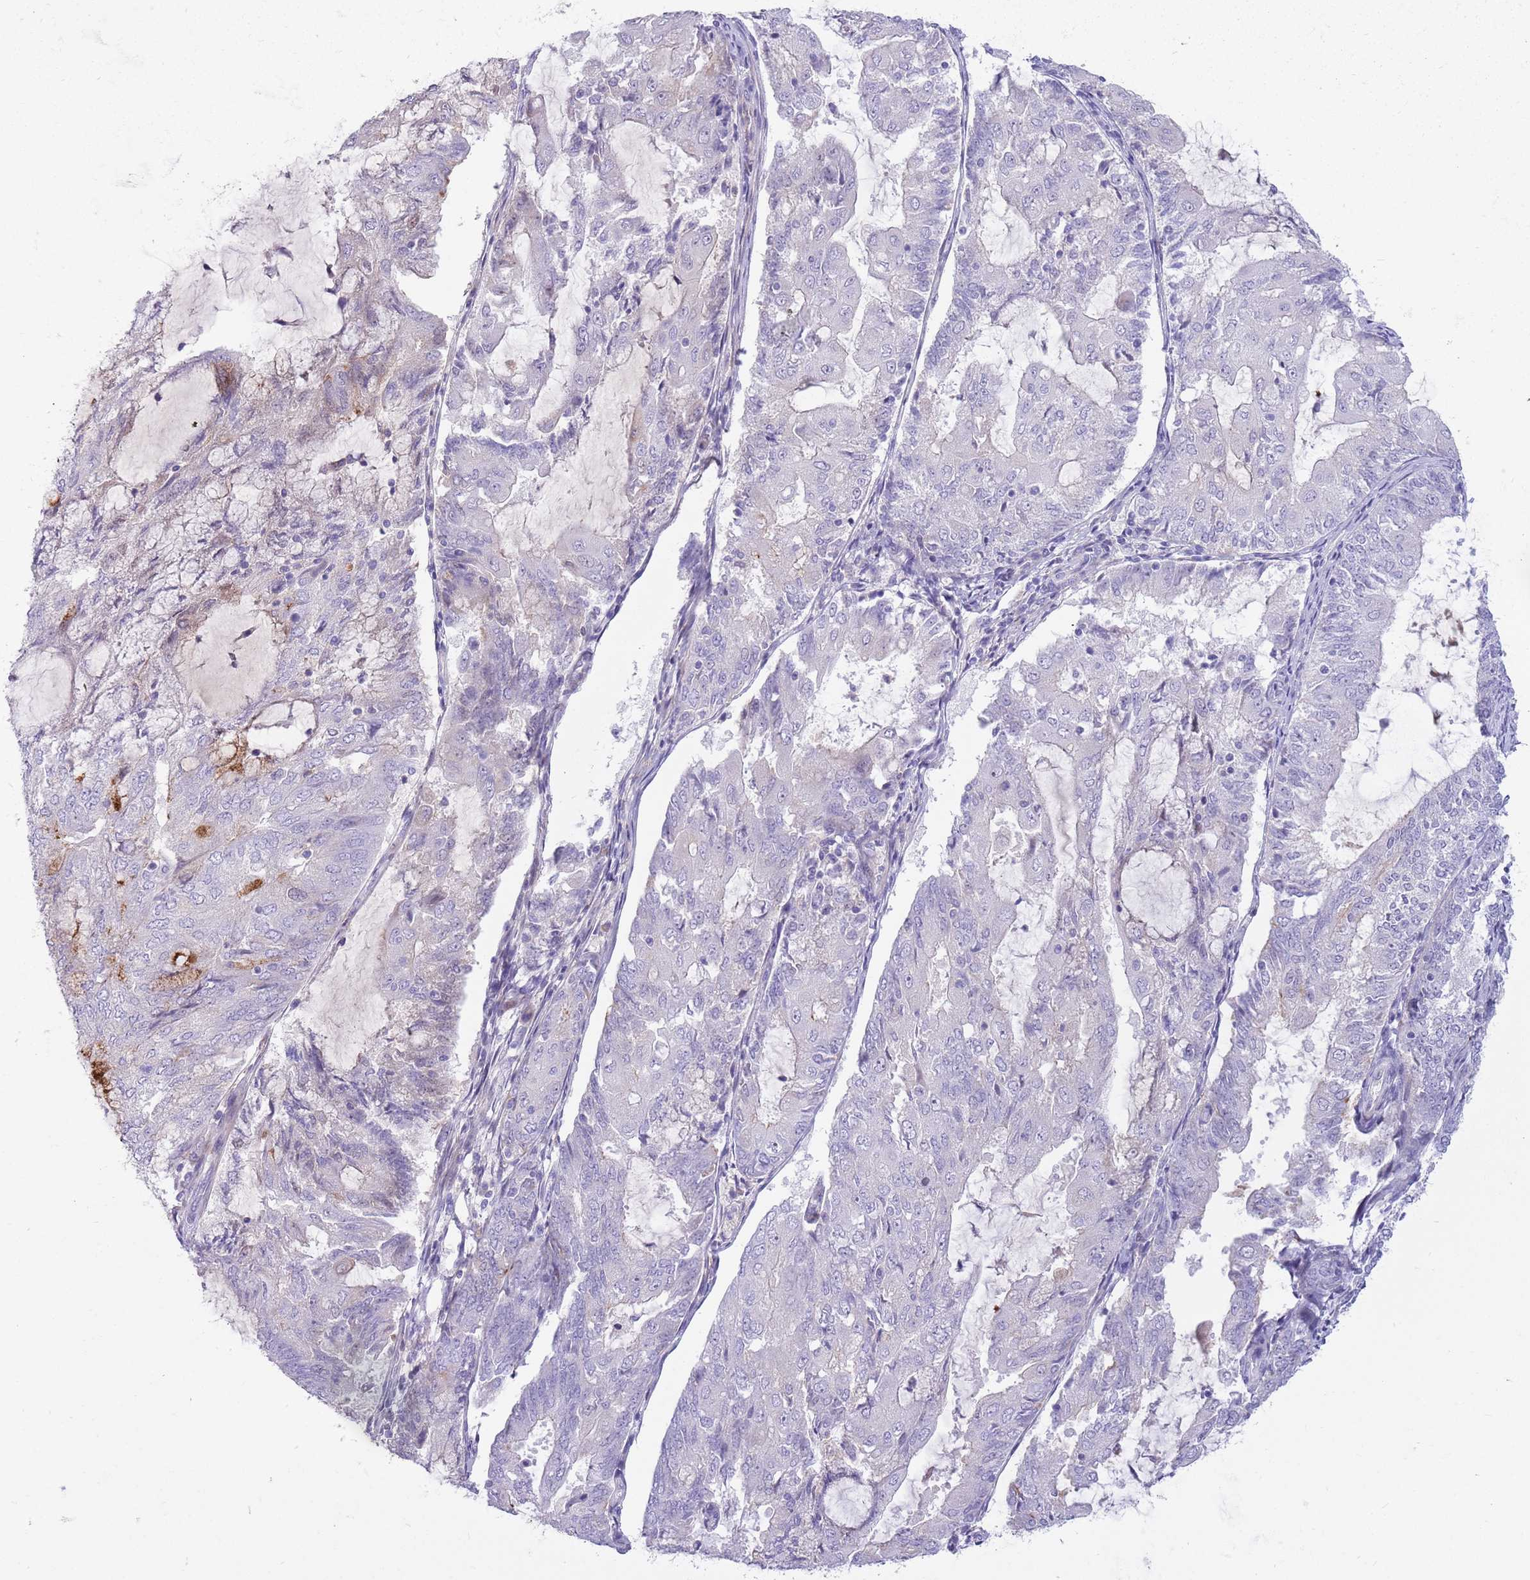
{"staining": {"intensity": "negative", "quantity": "none", "location": "none"}, "tissue": "endometrial cancer", "cell_type": "Tumor cells", "image_type": "cancer", "snomed": [{"axis": "morphology", "description": "Adenocarcinoma, NOS"}, {"axis": "topography", "description": "Endometrium"}], "caption": "IHC photomicrograph of neoplastic tissue: human adenocarcinoma (endometrial) stained with DAB exhibits no significant protein expression in tumor cells.", "gene": "LEPROTL1", "patient": {"sex": "female", "age": 81}}